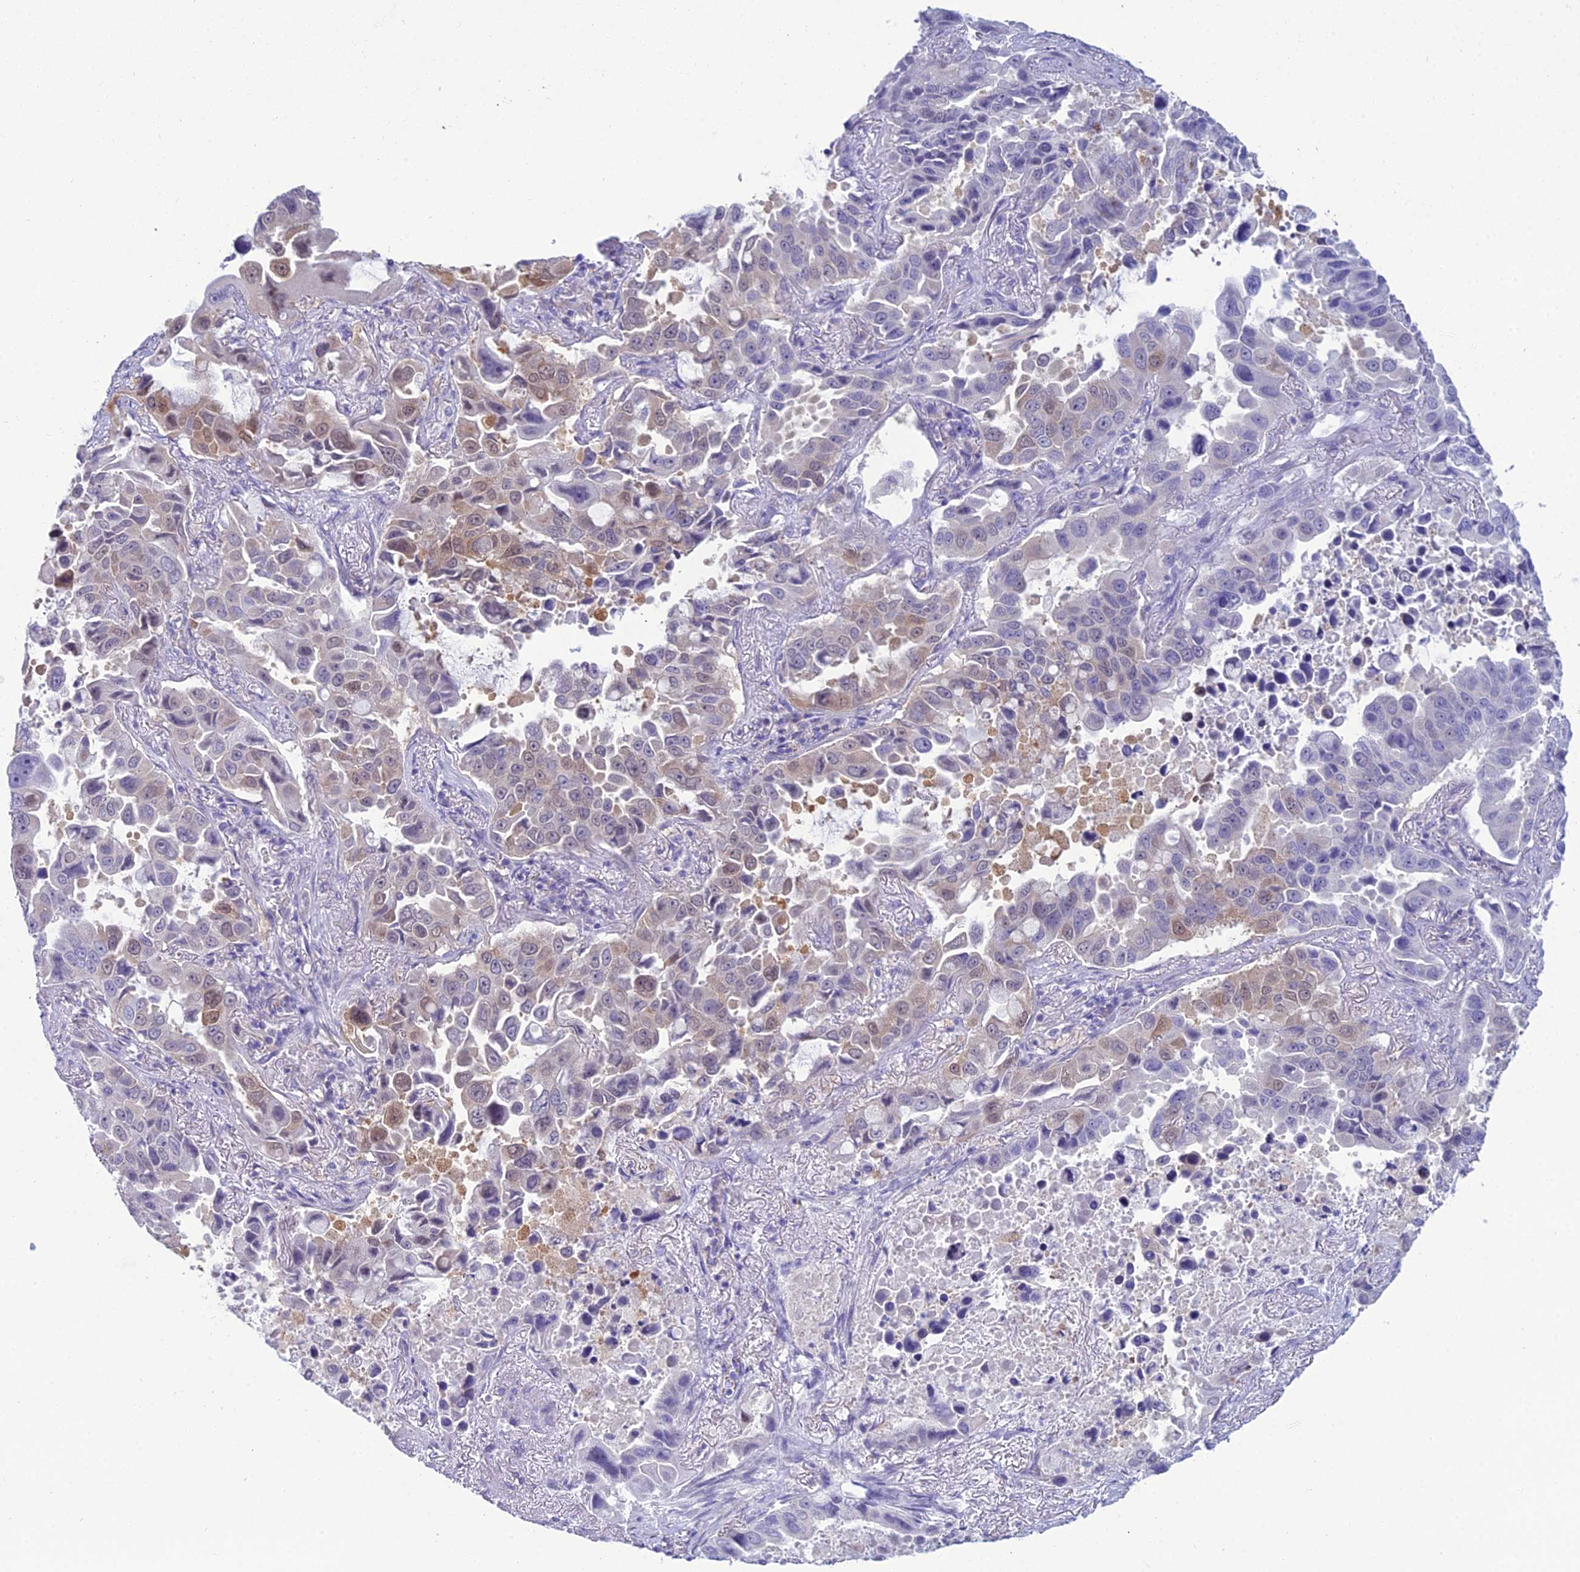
{"staining": {"intensity": "moderate", "quantity": "<25%", "location": "cytoplasmic/membranous"}, "tissue": "lung cancer", "cell_type": "Tumor cells", "image_type": "cancer", "snomed": [{"axis": "morphology", "description": "Adenocarcinoma, NOS"}, {"axis": "topography", "description": "Lung"}], "caption": "A micrograph of adenocarcinoma (lung) stained for a protein displays moderate cytoplasmic/membranous brown staining in tumor cells.", "gene": "GNPNAT1", "patient": {"sex": "male", "age": 64}}